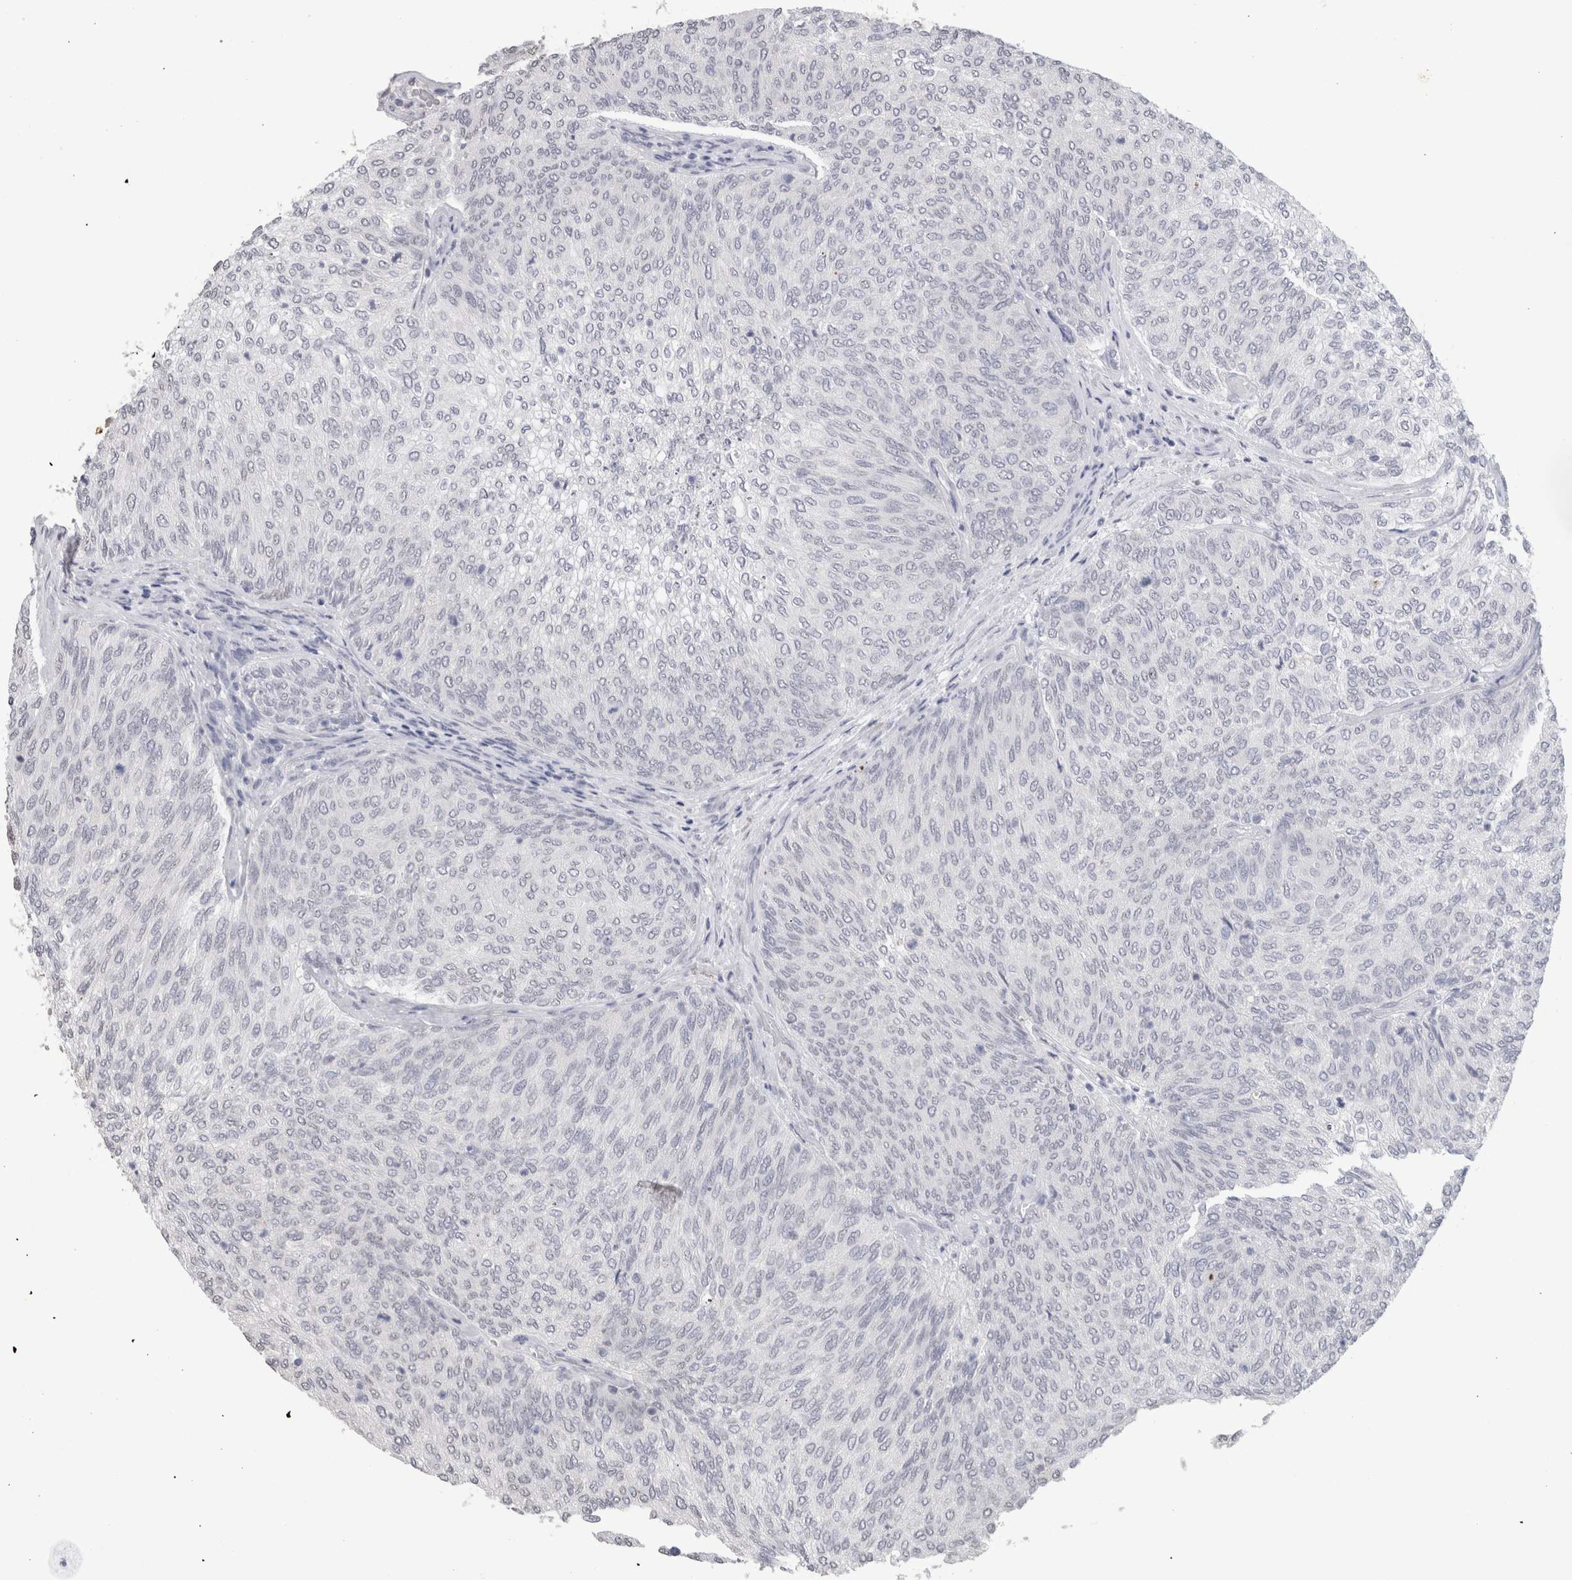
{"staining": {"intensity": "negative", "quantity": "none", "location": "none"}, "tissue": "urothelial cancer", "cell_type": "Tumor cells", "image_type": "cancer", "snomed": [{"axis": "morphology", "description": "Urothelial carcinoma, Low grade"}, {"axis": "topography", "description": "Urinary bladder"}], "caption": "This is an IHC photomicrograph of human urothelial carcinoma (low-grade). There is no positivity in tumor cells.", "gene": "CADM3", "patient": {"sex": "female", "age": 79}}